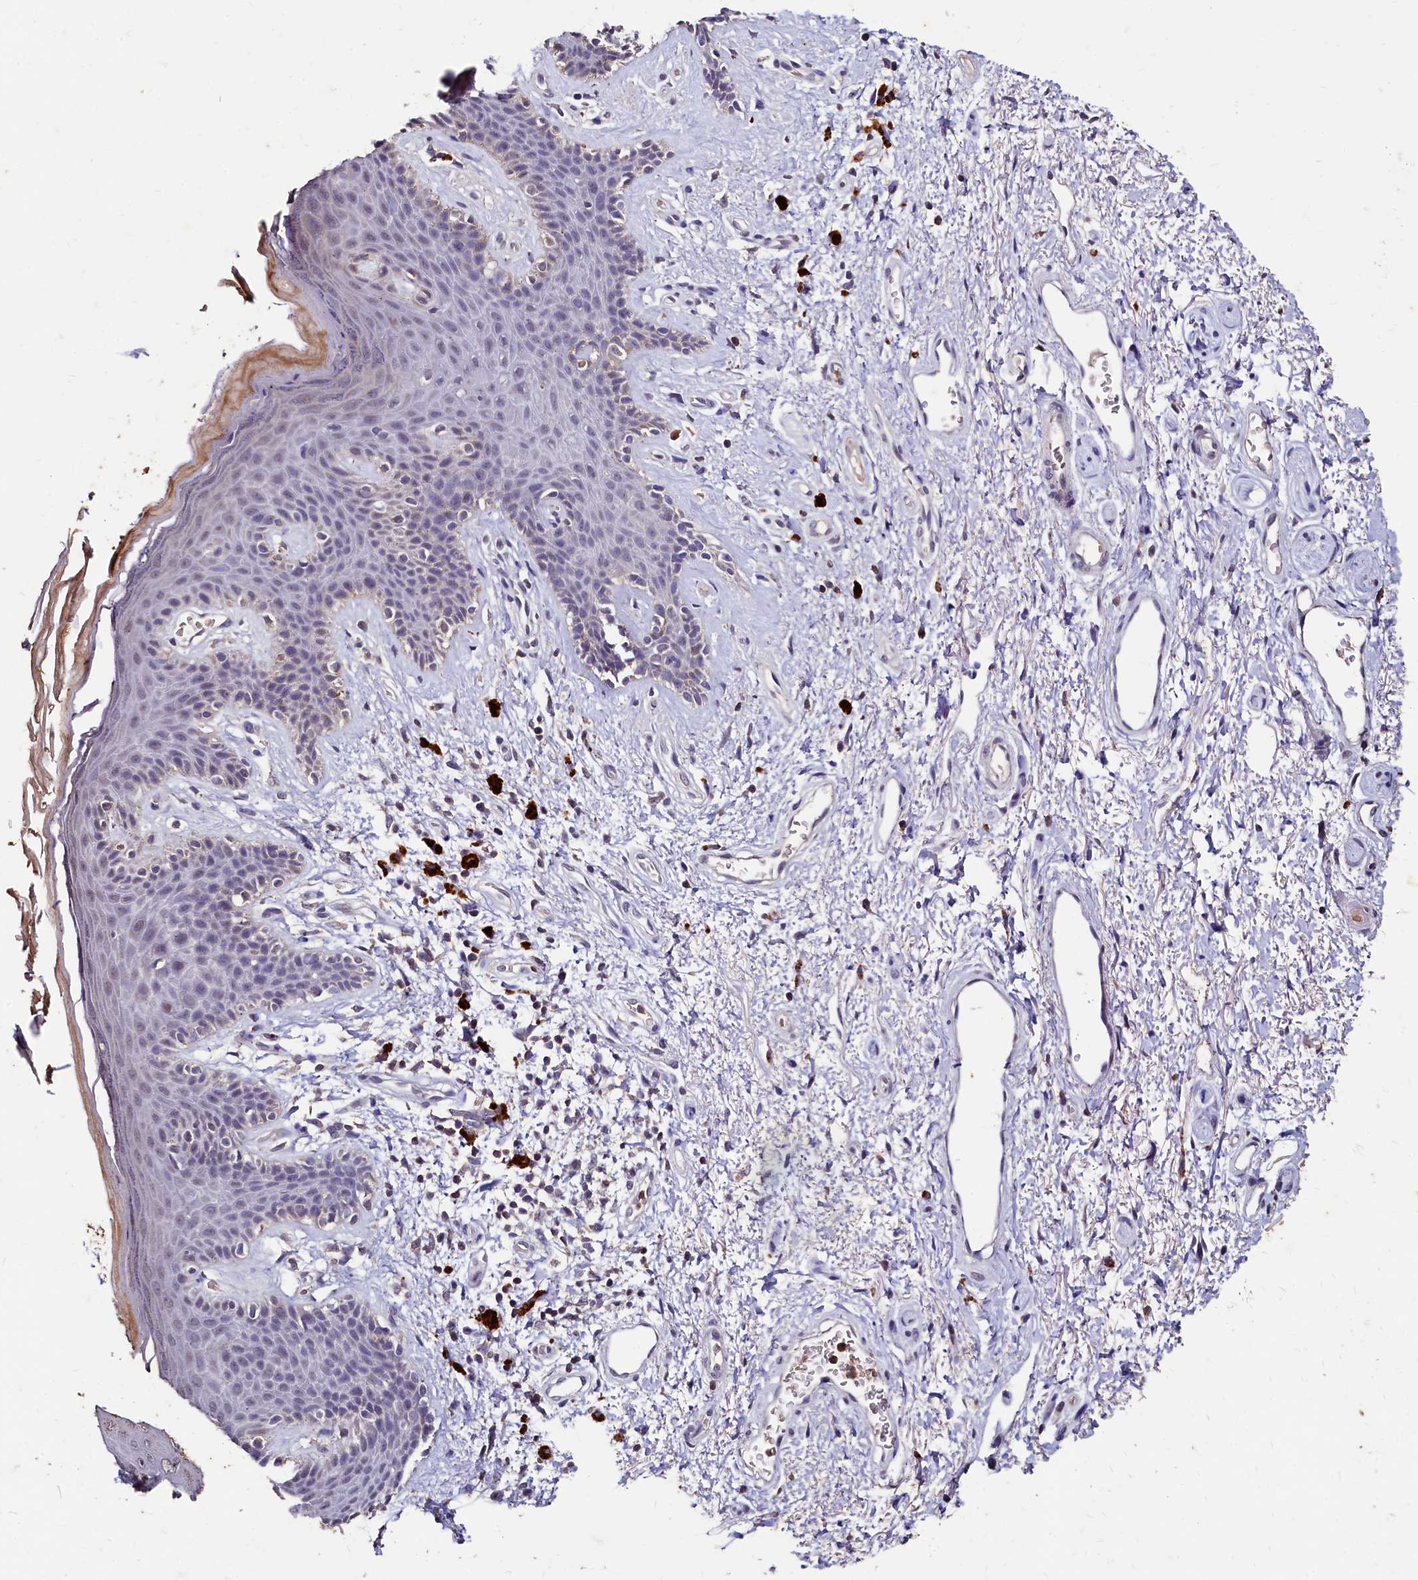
{"staining": {"intensity": "negative", "quantity": "none", "location": "none"}, "tissue": "skin", "cell_type": "Epidermal cells", "image_type": "normal", "snomed": [{"axis": "morphology", "description": "Normal tissue, NOS"}, {"axis": "topography", "description": "Anal"}], "caption": "Immunohistochemistry photomicrograph of normal skin: skin stained with DAB reveals no significant protein staining in epidermal cells.", "gene": "CSTPP1", "patient": {"sex": "female", "age": 46}}